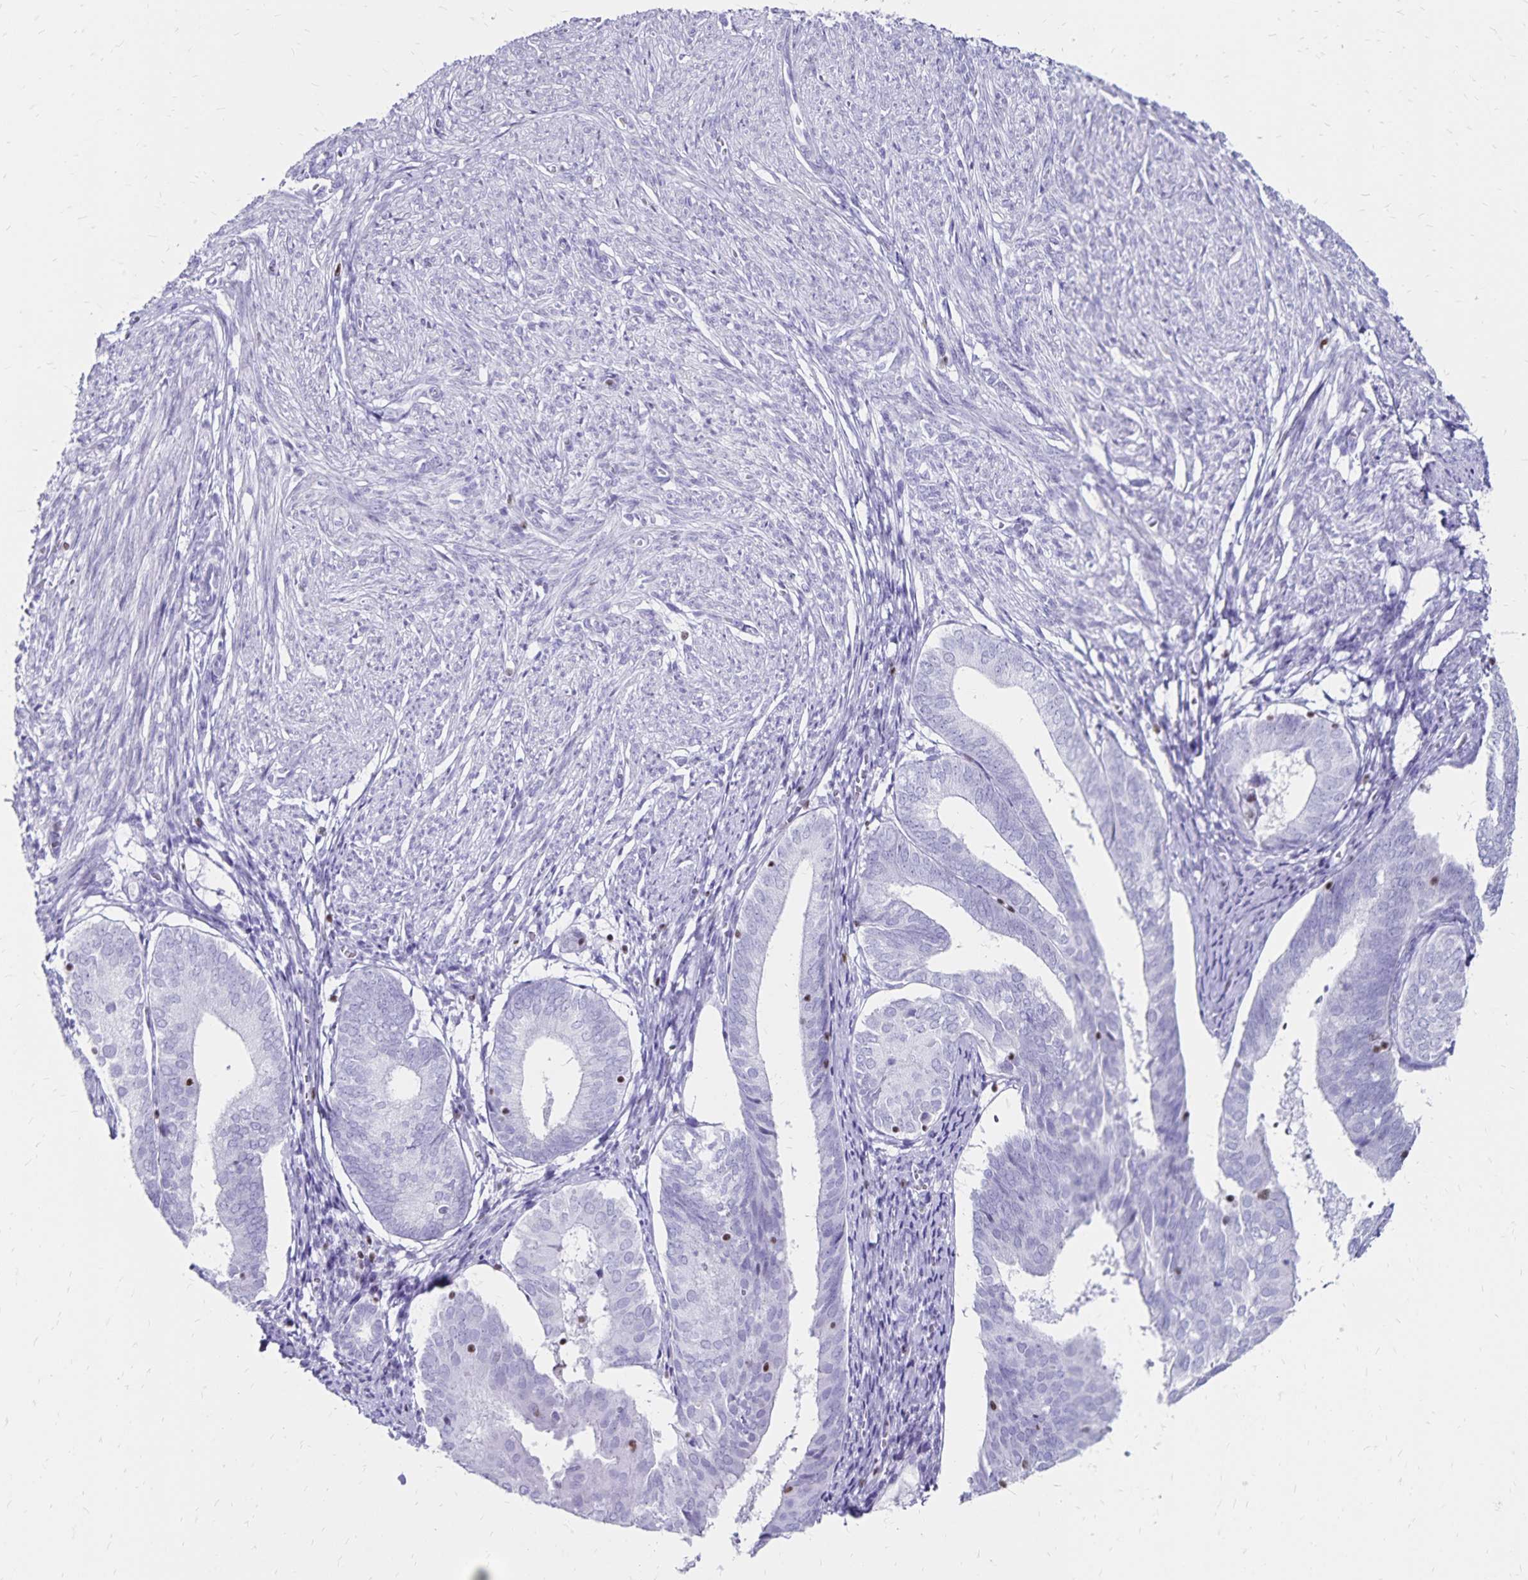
{"staining": {"intensity": "negative", "quantity": "none", "location": "none"}, "tissue": "endometrium", "cell_type": "Cells in endometrial stroma", "image_type": "normal", "snomed": [{"axis": "morphology", "description": "Normal tissue, NOS"}, {"axis": "topography", "description": "Endometrium"}], "caption": "Endometrium was stained to show a protein in brown. There is no significant staining in cells in endometrial stroma. (DAB (3,3'-diaminobenzidine) immunohistochemistry (IHC) visualized using brightfield microscopy, high magnification).", "gene": "IKZF1", "patient": {"sex": "female", "age": 50}}